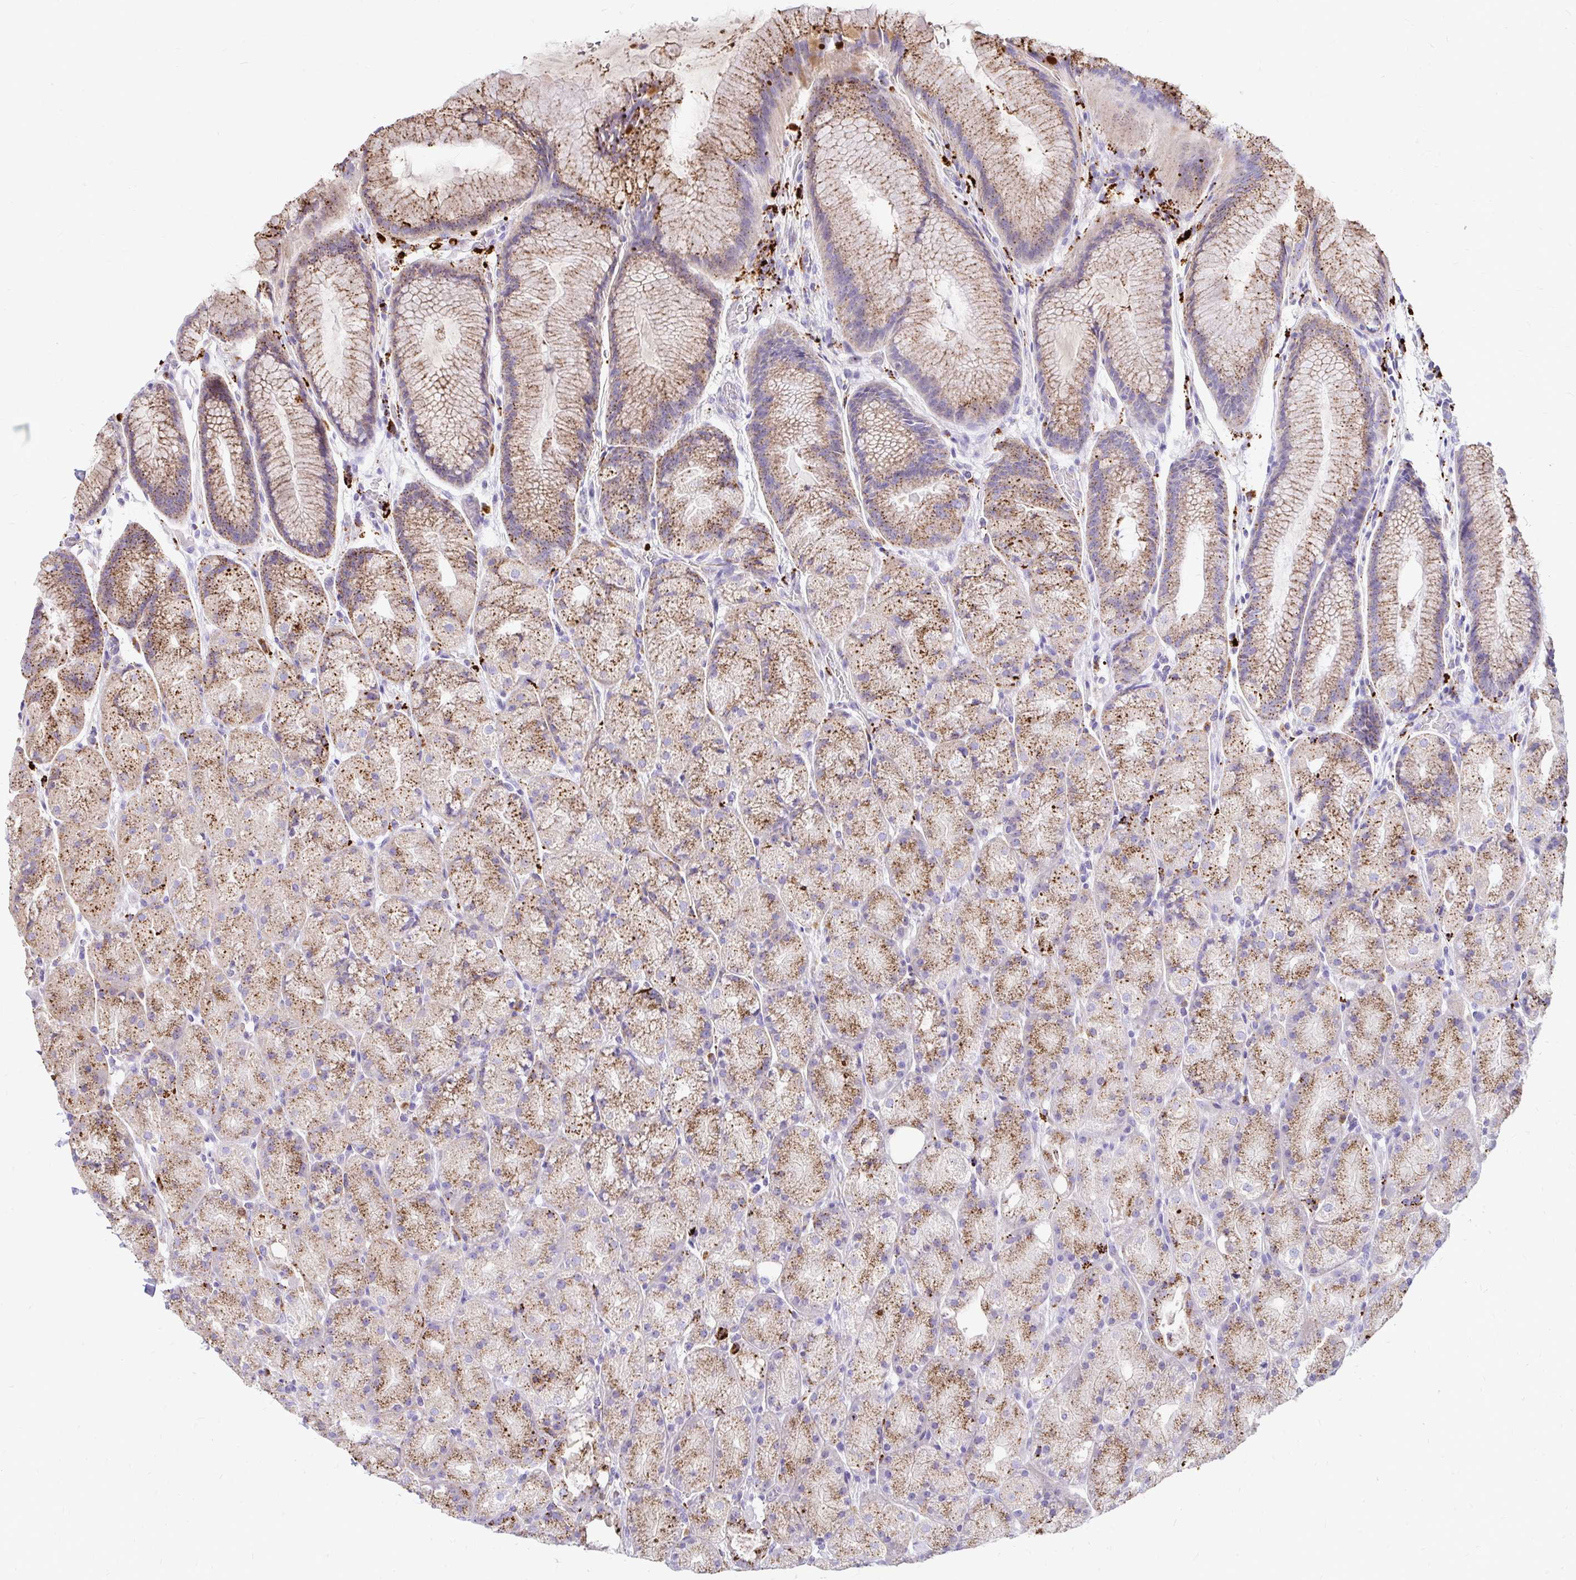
{"staining": {"intensity": "strong", "quantity": "25%-75%", "location": "cytoplasmic/membranous"}, "tissue": "stomach", "cell_type": "Glandular cells", "image_type": "normal", "snomed": [{"axis": "morphology", "description": "Normal tissue, NOS"}, {"axis": "topography", "description": "Stomach, upper"}, {"axis": "topography", "description": "Stomach"}], "caption": "DAB immunohistochemical staining of benign human stomach reveals strong cytoplasmic/membranous protein staining in about 25%-75% of glandular cells. The staining was performed using DAB to visualize the protein expression in brown, while the nuclei were stained in blue with hematoxylin (Magnification: 20x).", "gene": "FUCA1", "patient": {"sex": "male", "age": 48}}